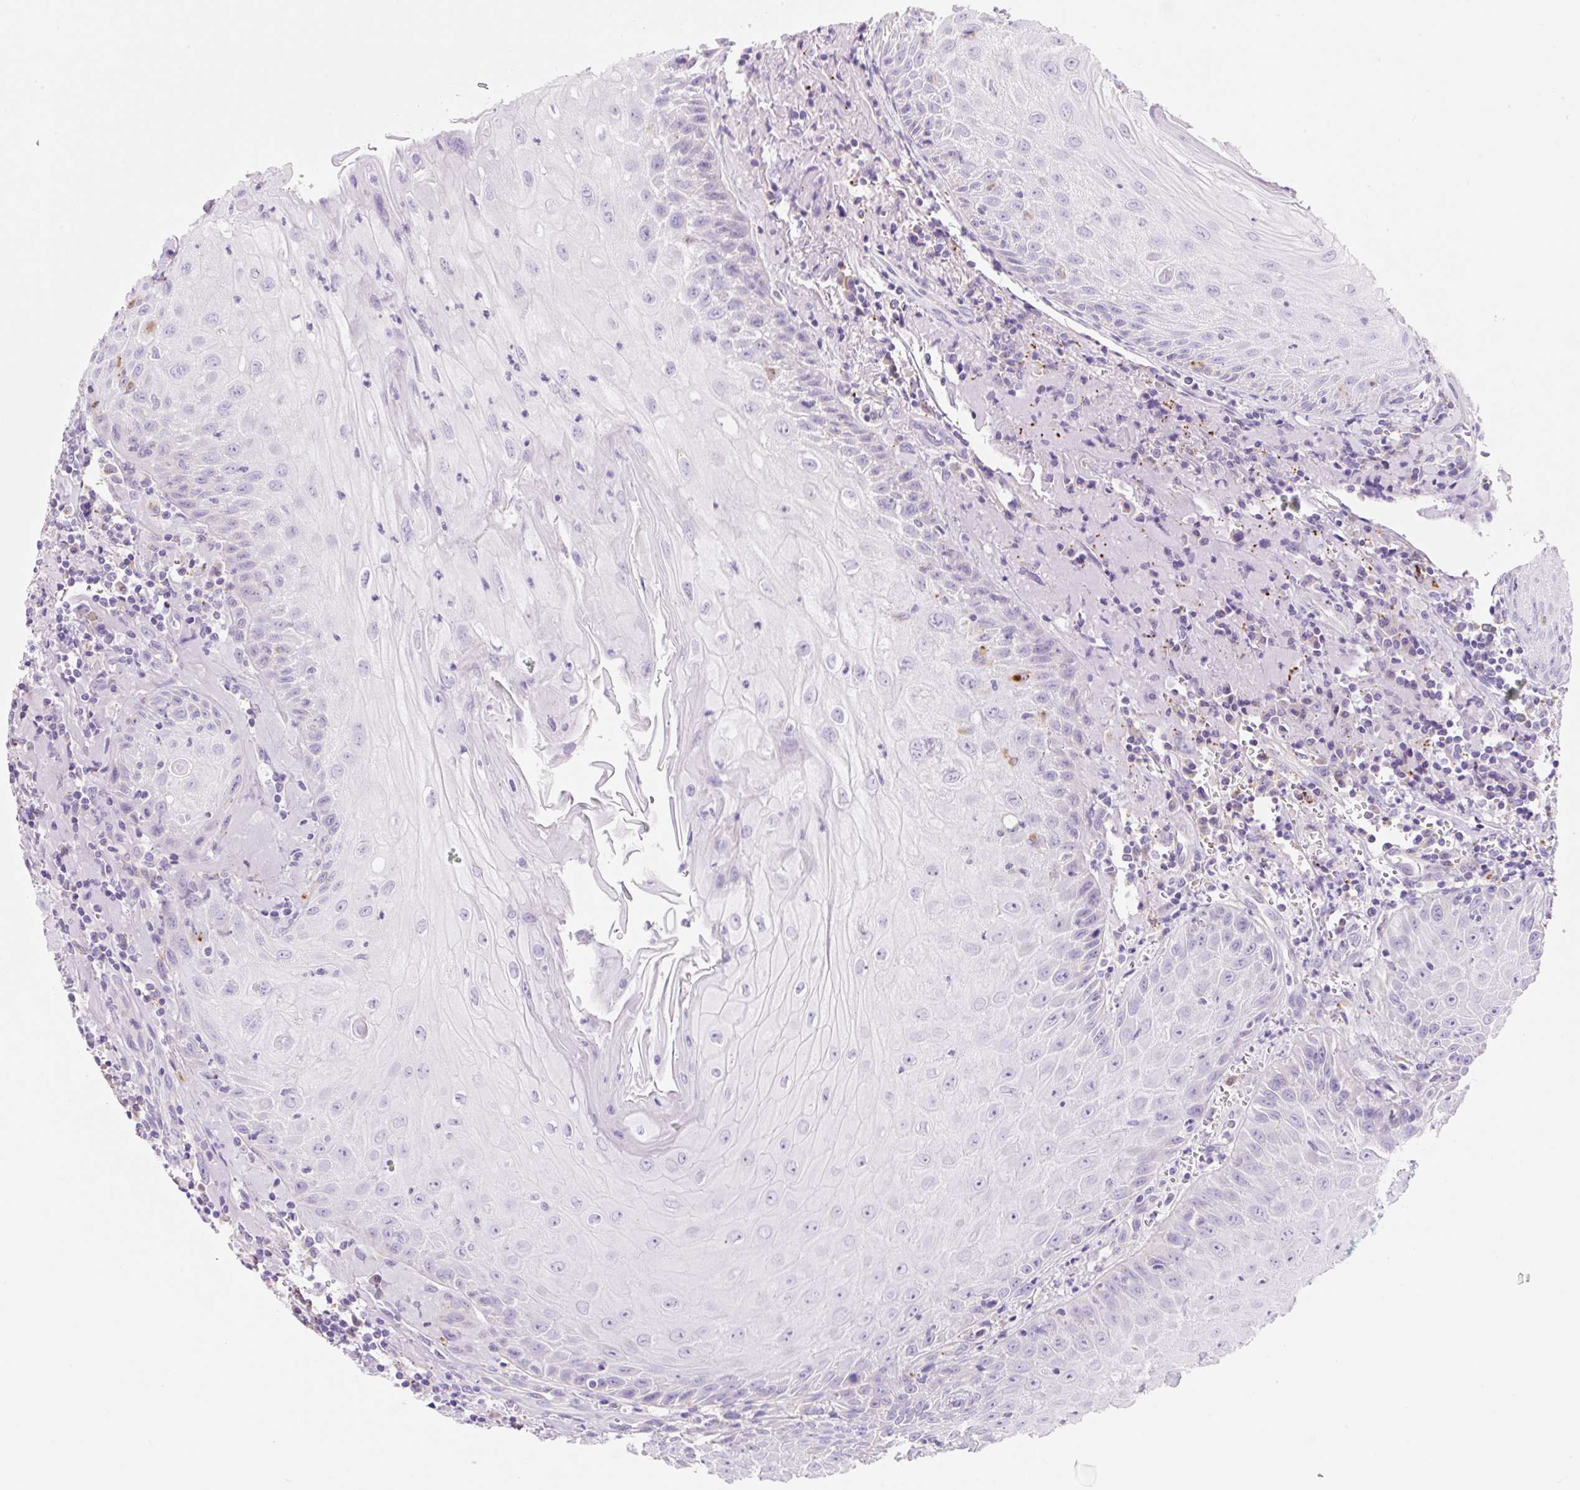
{"staining": {"intensity": "negative", "quantity": "none", "location": "none"}, "tissue": "head and neck cancer", "cell_type": "Tumor cells", "image_type": "cancer", "snomed": [{"axis": "morphology", "description": "Normal tissue, NOS"}, {"axis": "morphology", "description": "Squamous cell carcinoma, NOS"}, {"axis": "topography", "description": "Oral tissue"}, {"axis": "topography", "description": "Head-Neck"}], "caption": "This photomicrograph is of head and neck cancer (squamous cell carcinoma) stained with immunohistochemistry (IHC) to label a protein in brown with the nuclei are counter-stained blue. There is no staining in tumor cells.", "gene": "CLEC3A", "patient": {"sex": "female", "age": 70}}